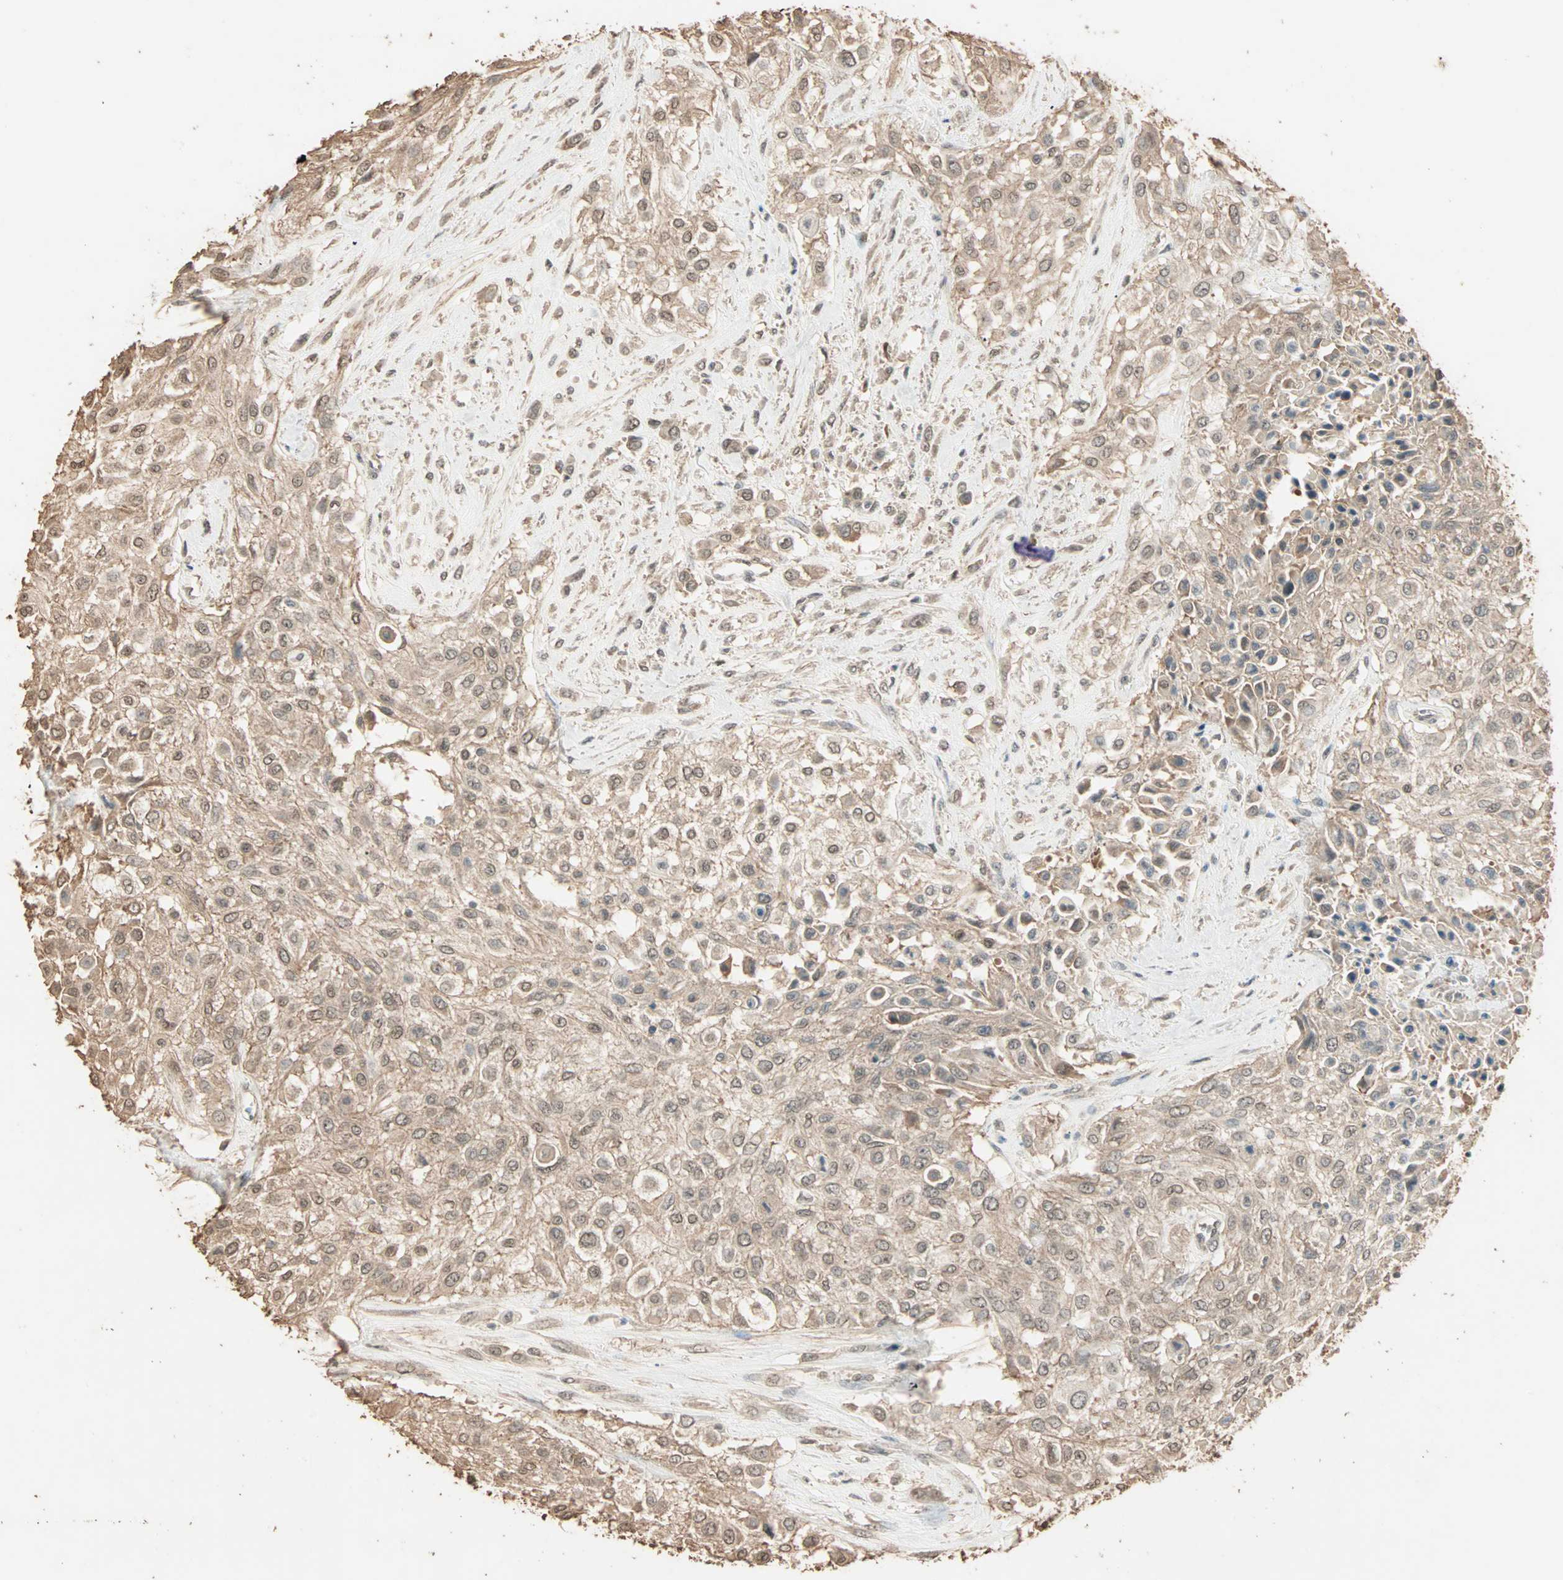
{"staining": {"intensity": "weak", "quantity": ">75%", "location": "cytoplasmic/membranous,nuclear"}, "tissue": "urothelial cancer", "cell_type": "Tumor cells", "image_type": "cancer", "snomed": [{"axis": "morphology", "description": "Urothelial carcinoma, High grade"}, {"axis": "topography", "description": "Urinary bladder"}], "caption": "Approximately >75% of tumor cells in urothelial cancer display weak cytoplasmic/membranous and nuclear protein staining as visualized by brown immunohistochemical staining.", "gene": "ZBTB33", "patient": {"sex": "male", "age": 57}}